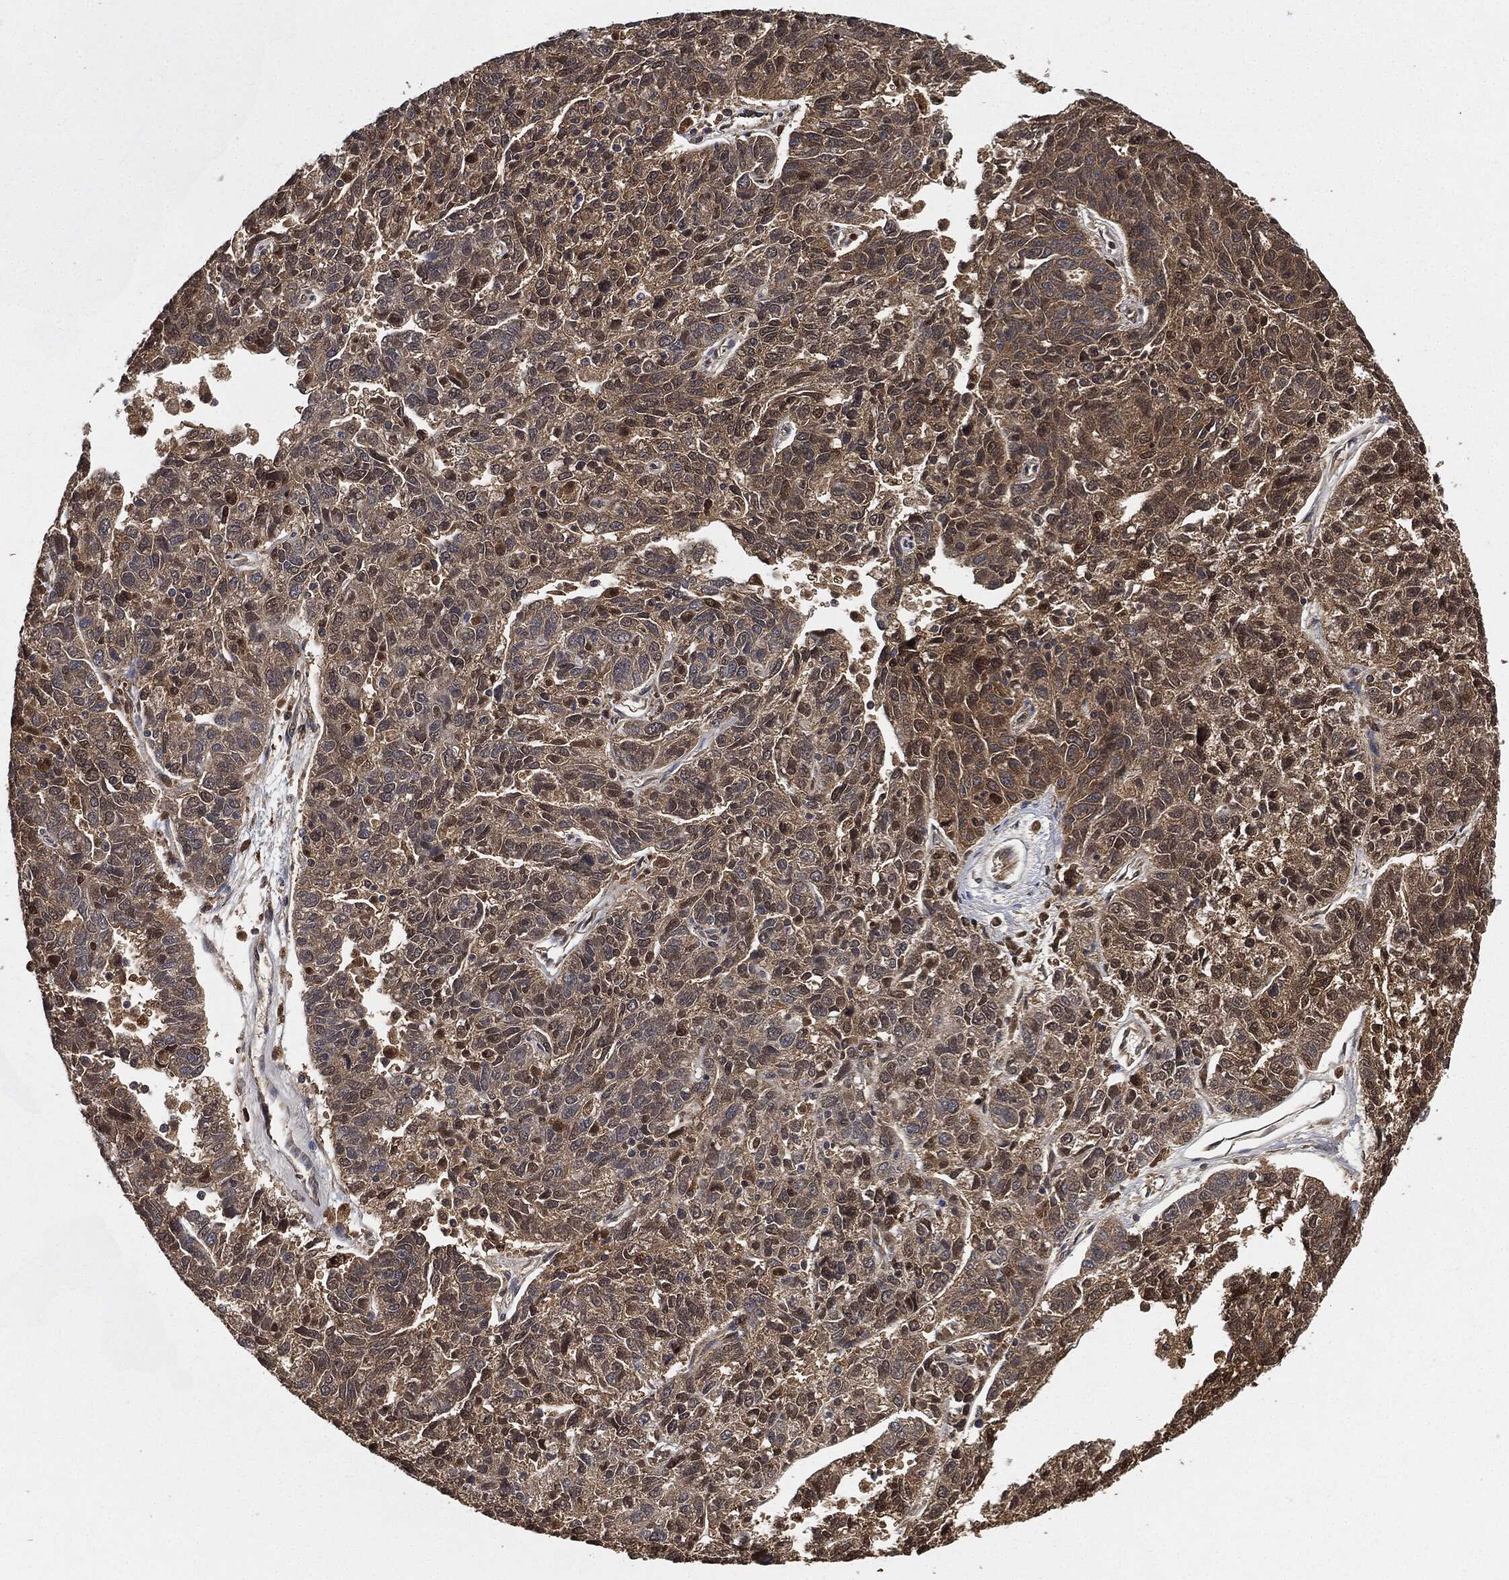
{"staining": {"intensity": "weak", "quantity": "25%-75%", "location": "cytoplasmic/membranous"}, "tissue": "ovarian cancer", "cell_type": "Tumor cells", "image_type": "cancer", "snomed": [{"axis": "morphology", "description": "Cystadenocarcinoma, serous, NOS"}, {"axis": "topography", "description": "Ovary"}], "caption": "This photomicrograph demonstrates immunohistochemistry staining of human ovarian cancer, with low weak cytoplasmic/membranous positivity in approximately 25%-75% of tumor cells.", "gene": "BRAF", "patient": {"sex": "female", "age": 71}}